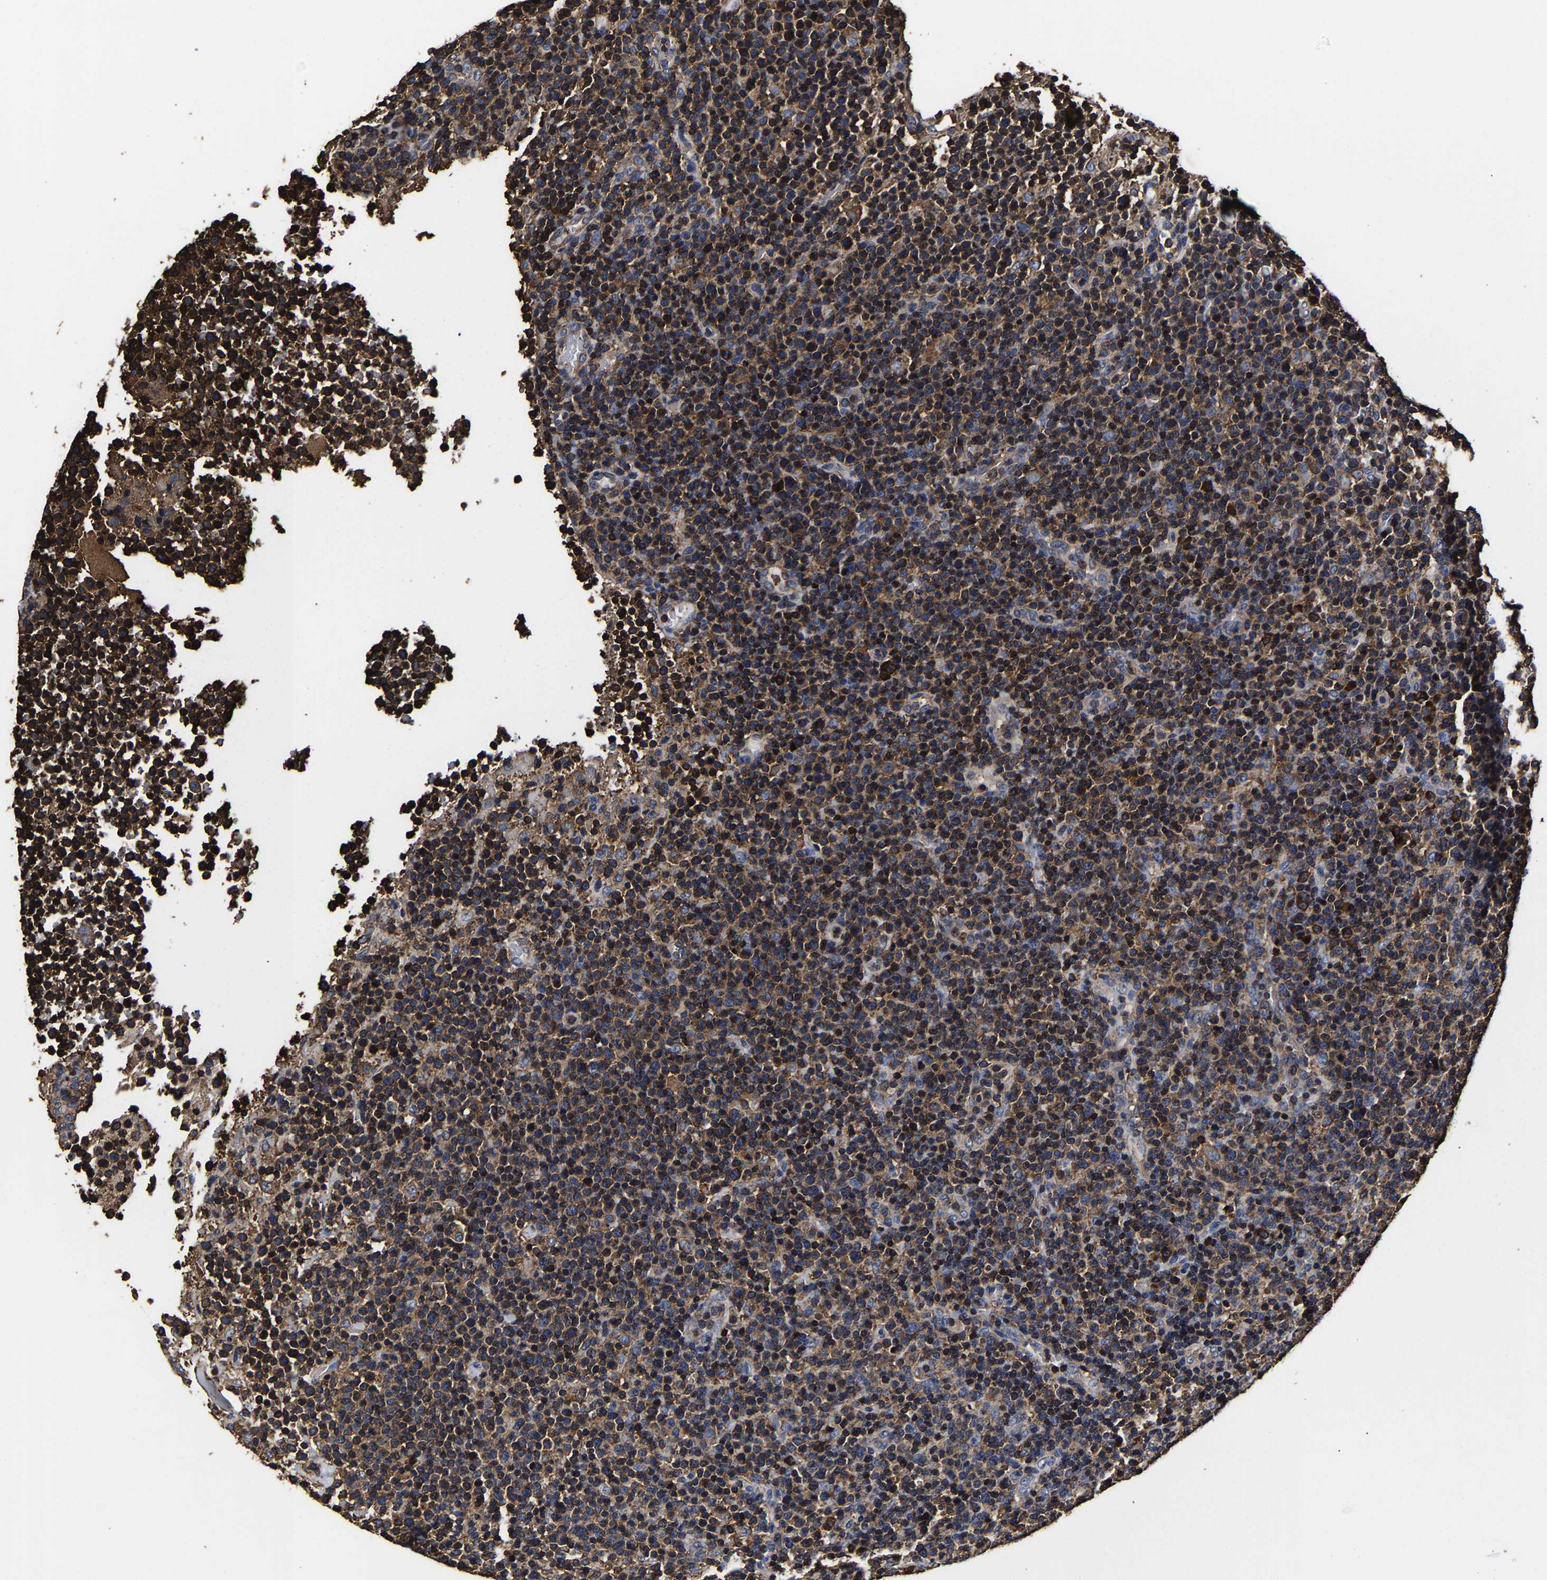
{"staining": {"intensity": "strong", "quantity": ">75%", "location": "cytoplasmic/membranous"}, "tissue": "lymphoma", "cell_type": "Tumor cells", "image_type": "cancer", "snomed": [{"axis": "morphology", "description": "Malignant lymphoma, non-Hodgkin's type, High grade"}, {"axis": "topography", "description": "Lymph node"}], "caption": "Human high-grade malignant lymphoma, non-Hodgkin's type stained with a brown dye exhibits strong cytoplasmic/membranous positive positivity in approximately >75% of tumor cells.", "gene": "SSH3", "patient": {"sex": "male", "age": 61}}